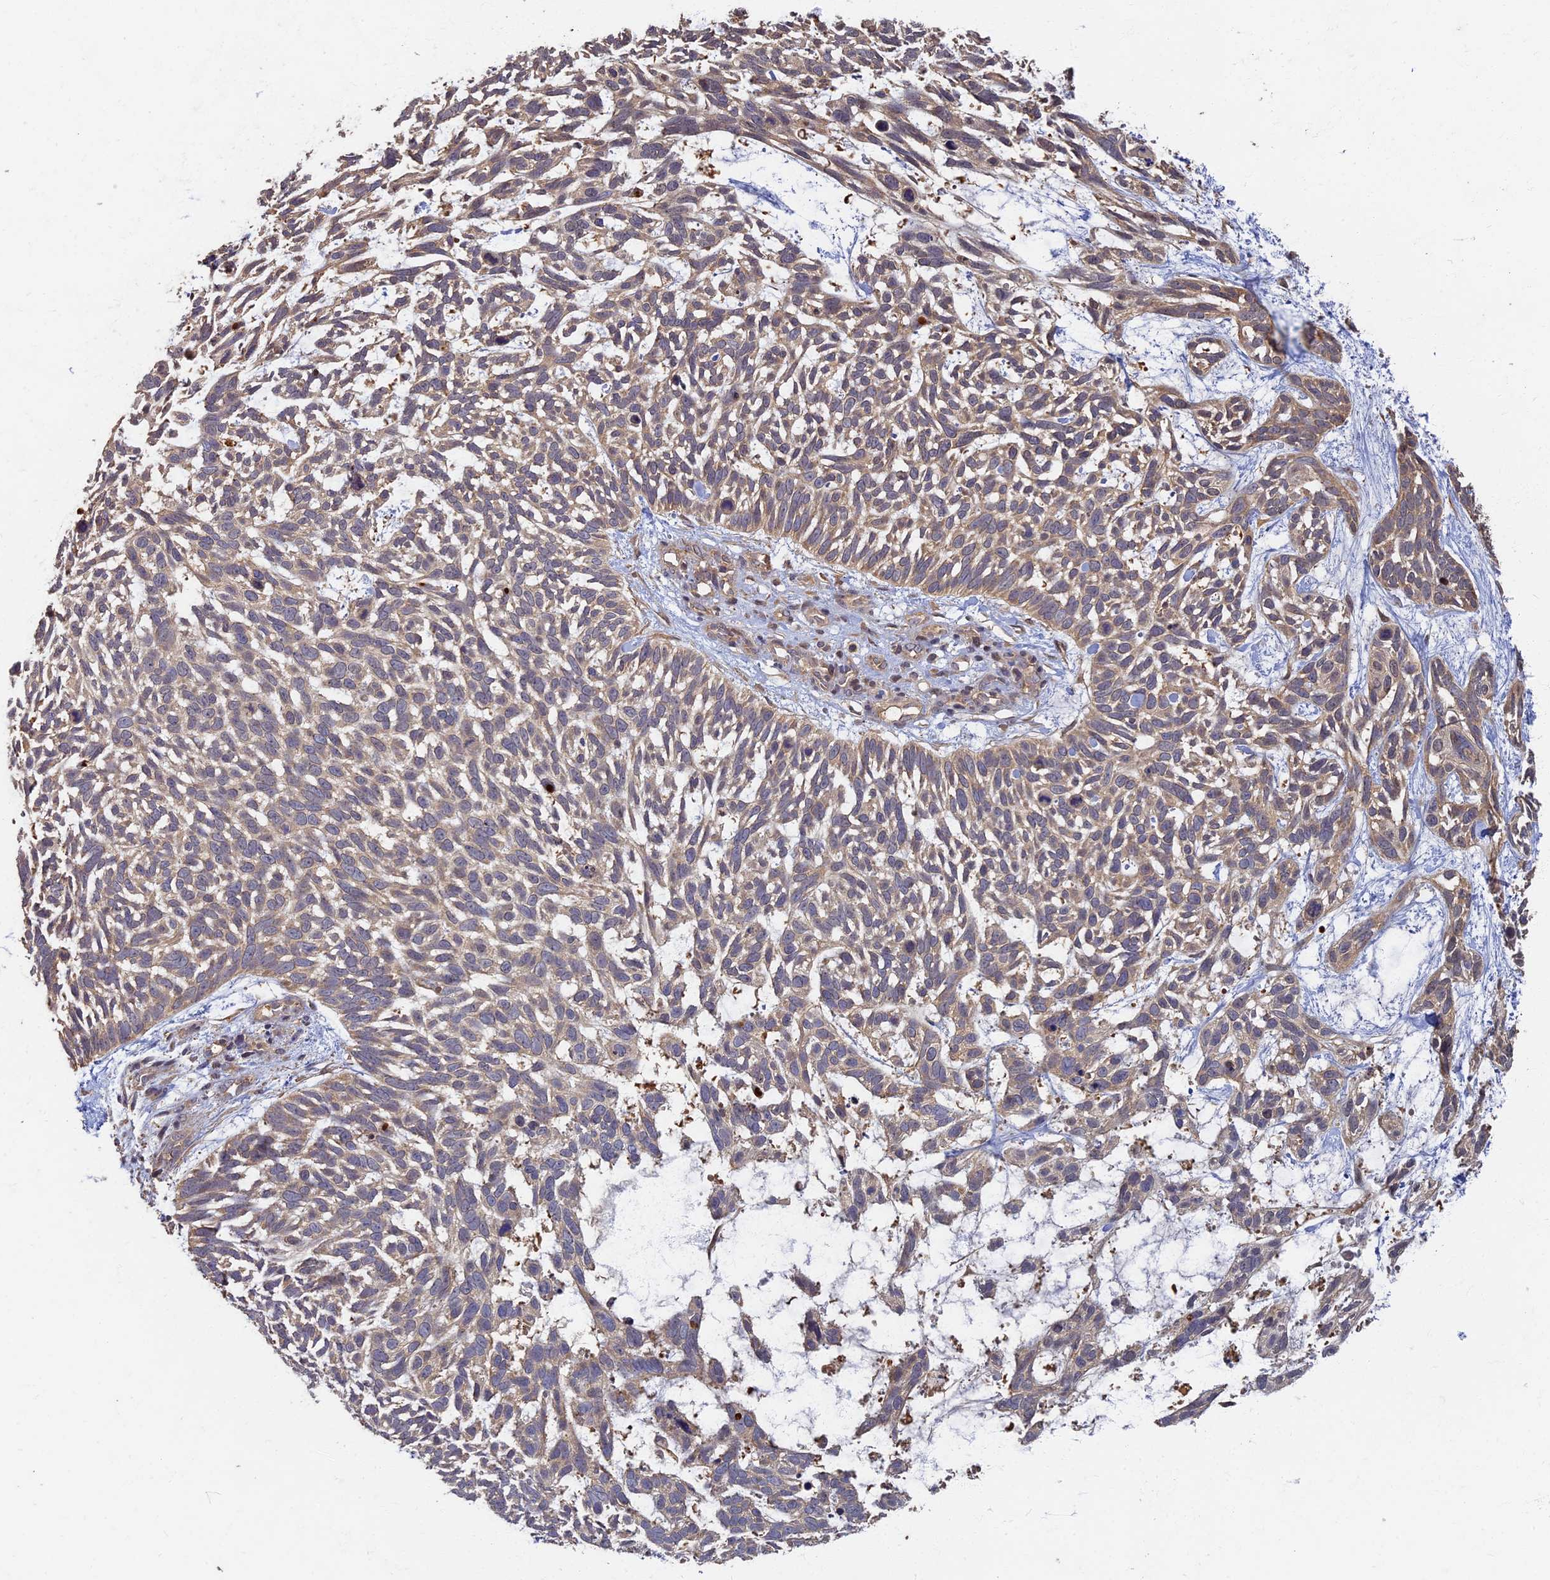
{"staining": {"intensity": "weak", "quantity": "25%-75%", "location": "cytoplasmic/membranous"}, "tissue": "skin cancer", "cell_type": "Tumor cells", "image_type": "cancer", "snomed": [{"axis": "morphology", "description": "Basal cell carcinoma"}, {"axis": "topography", "description": "Skin"}], "caption": "Tumor cells demonstrate low levels of weak cytoplasmic/membranous expression in approximately 25%-75% of cells in skin basal cell carcinoma.", "gene": "RSPH3", "patient": {"sex": "male", "age": 88}}